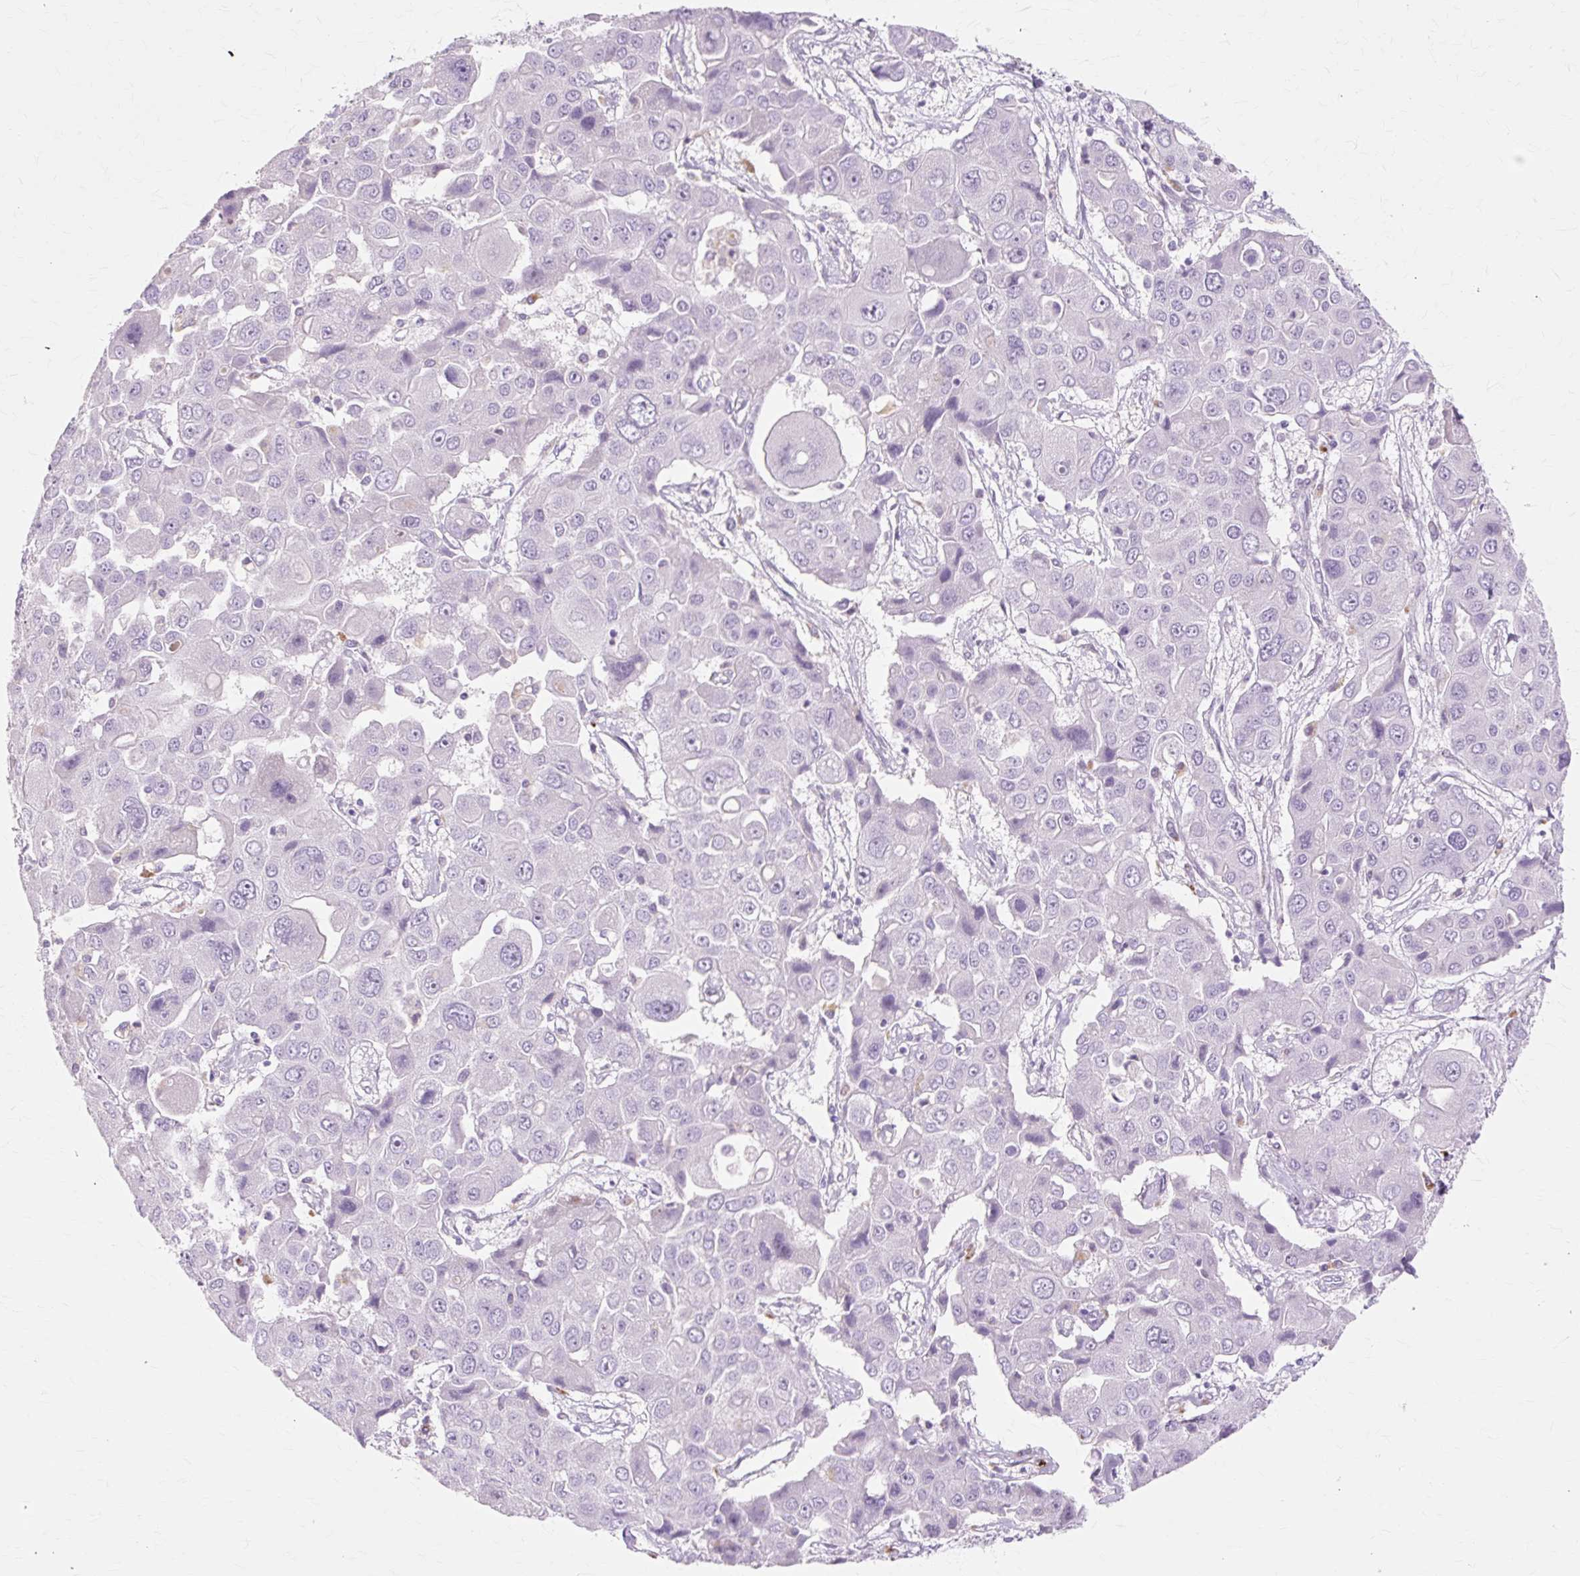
{"staining": {"intensity": "negative", "quantity": "none", "location": "none"}, "tissue": "liver cancer", "cell_type": "Tumor cells", "image_type": "cancer", "snomed": [{"axis": "morphology", "description": "Cholangiocarcinoma"}, {"axis": "topography", "description": "Liver"}], "caption": "An image of human liver cancer is negative for staining in tumor cells.", "gene": "IRX2", "patient": {"sex": "male", "age": 67}}